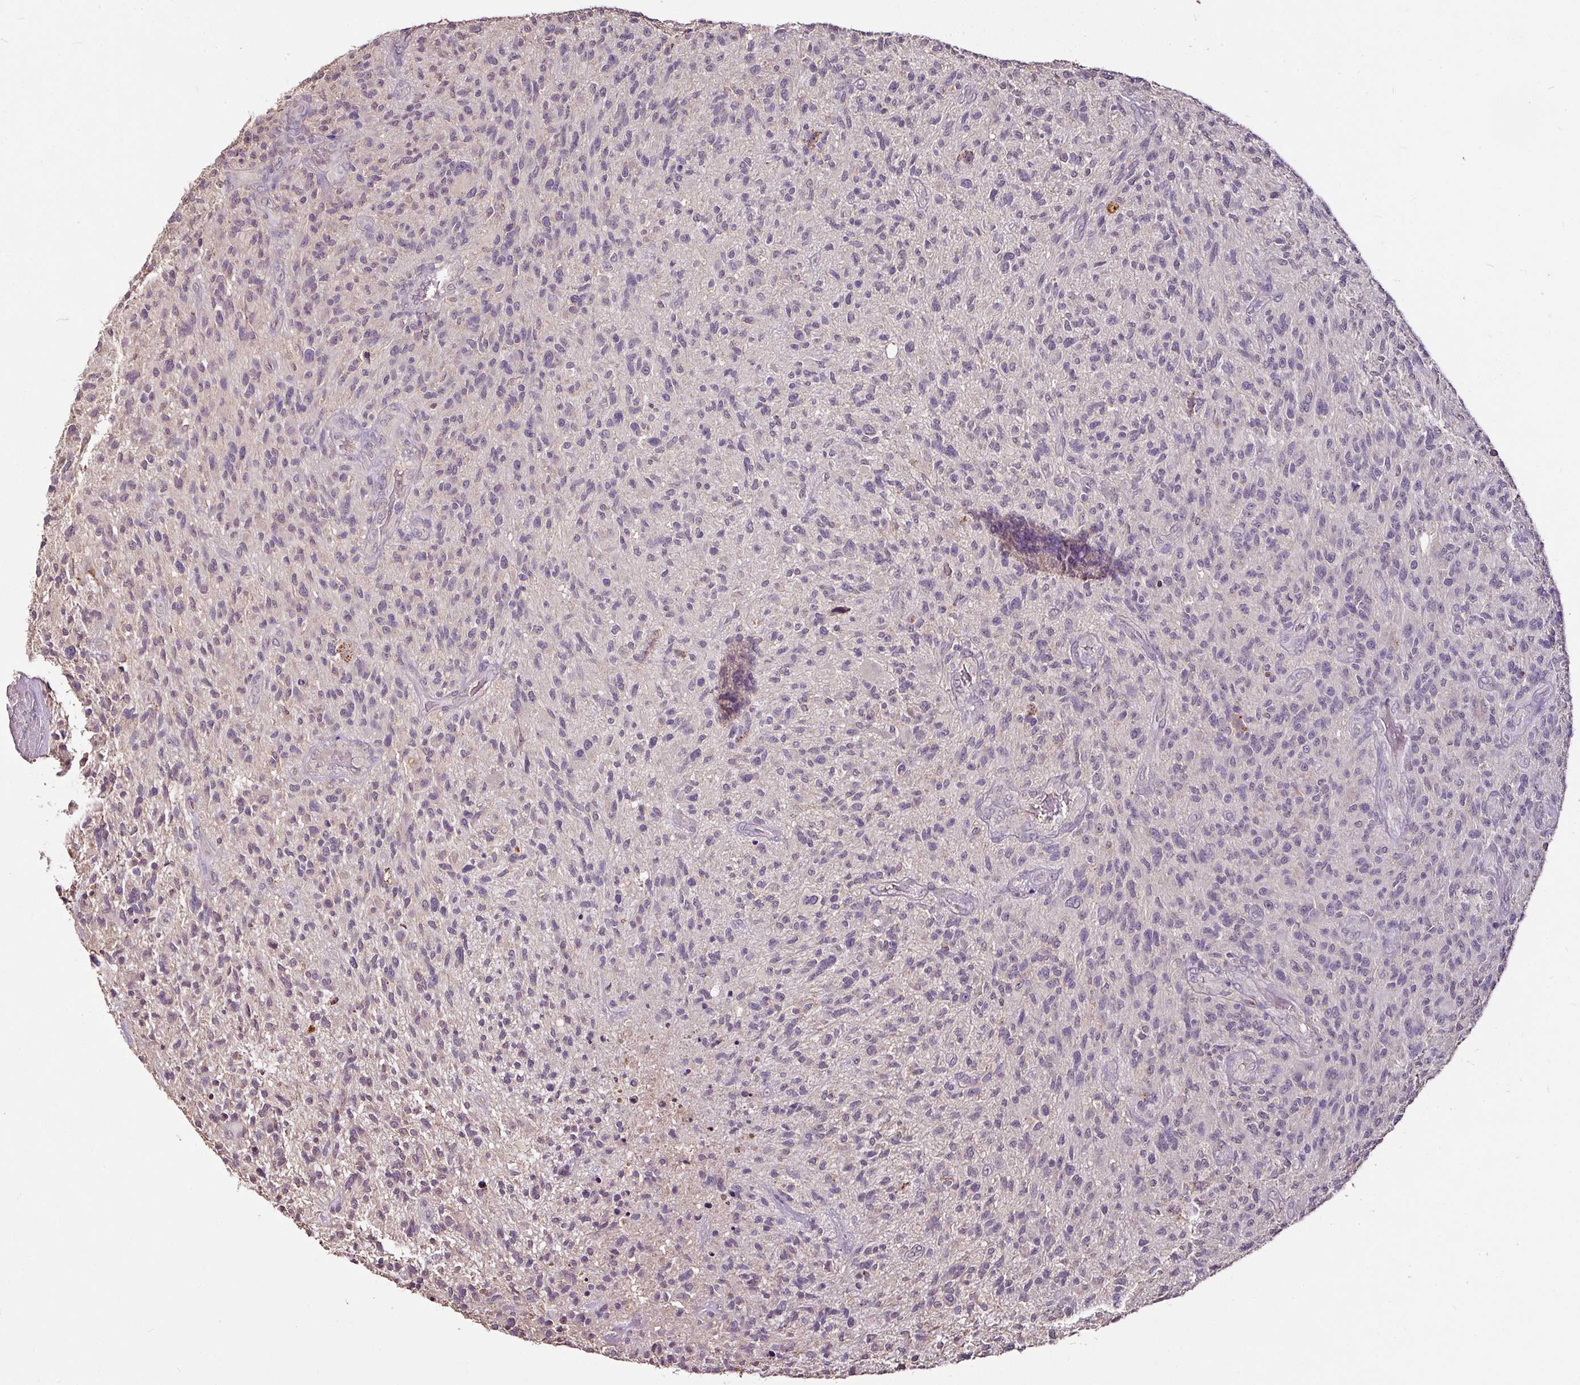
{"staining": {"intensity": "weak", "quantity": "<25%", "location": "nuclear"}, "tissue": "glioma", "cell_type": "Tumor cells", "image_type": "cancer", "snomed": [{"axis": "morphology", "description": "Glioma, malignant, High grade"}, {"axis": "topography", "description": "Brain"}], "caption": "This is a photomicrograph of immunohistochemistry (IHC) staining of high-grade glioma (malignant), which shows no positivity in tumor cells. (DAB (3,3'-diaminobenzidine) immunohistochemistry with hematoxylin counter stain).", "gene": "RPL38", "patient": {"sex": "male", "age": 47}}